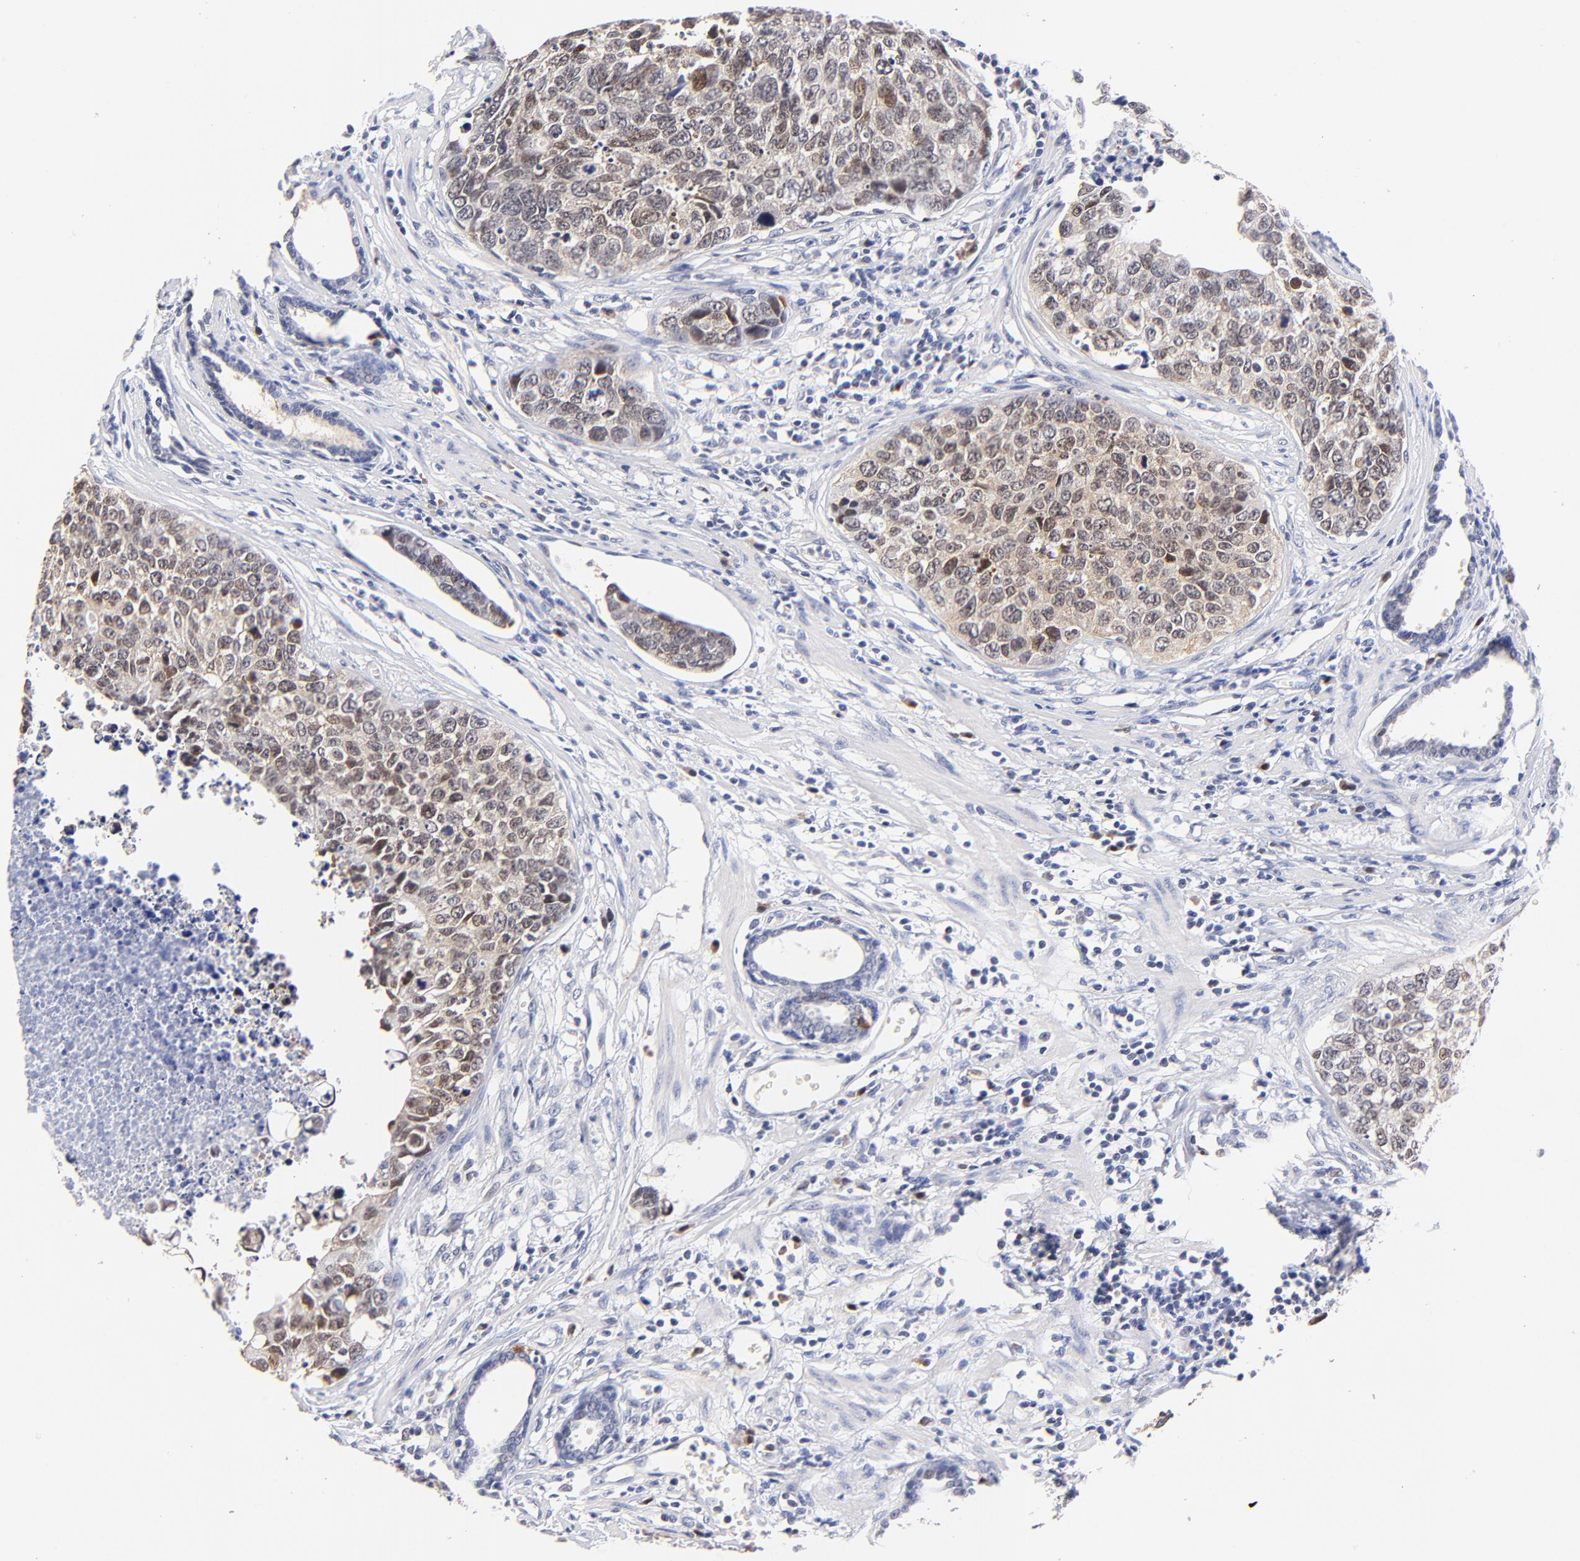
{"staining": {"intensity": "moderate", "quantity": ">75%", "location": "cytoplasmic/membranous,nuclear"}, "tissue": "urothelial cancer", "cell_type": "Tumor cells", "image_type": "cancer", "snomed": [{"axis": "morphology", "description": "Urothelial carcinoma, High grade"}, {"axis": "topography", "description": "Urinary bladder"}], "caption": "High-grade urothelial carcinoma tissue displays moderate cytoplasmic/membranous and nuclear positivity in approximately >75% of tumor cells The protein of interest is shown in brown color, while the nuclei are stained blue.", "gene": "ZNF155", "patient": {"sex": "male", "age": 81}}